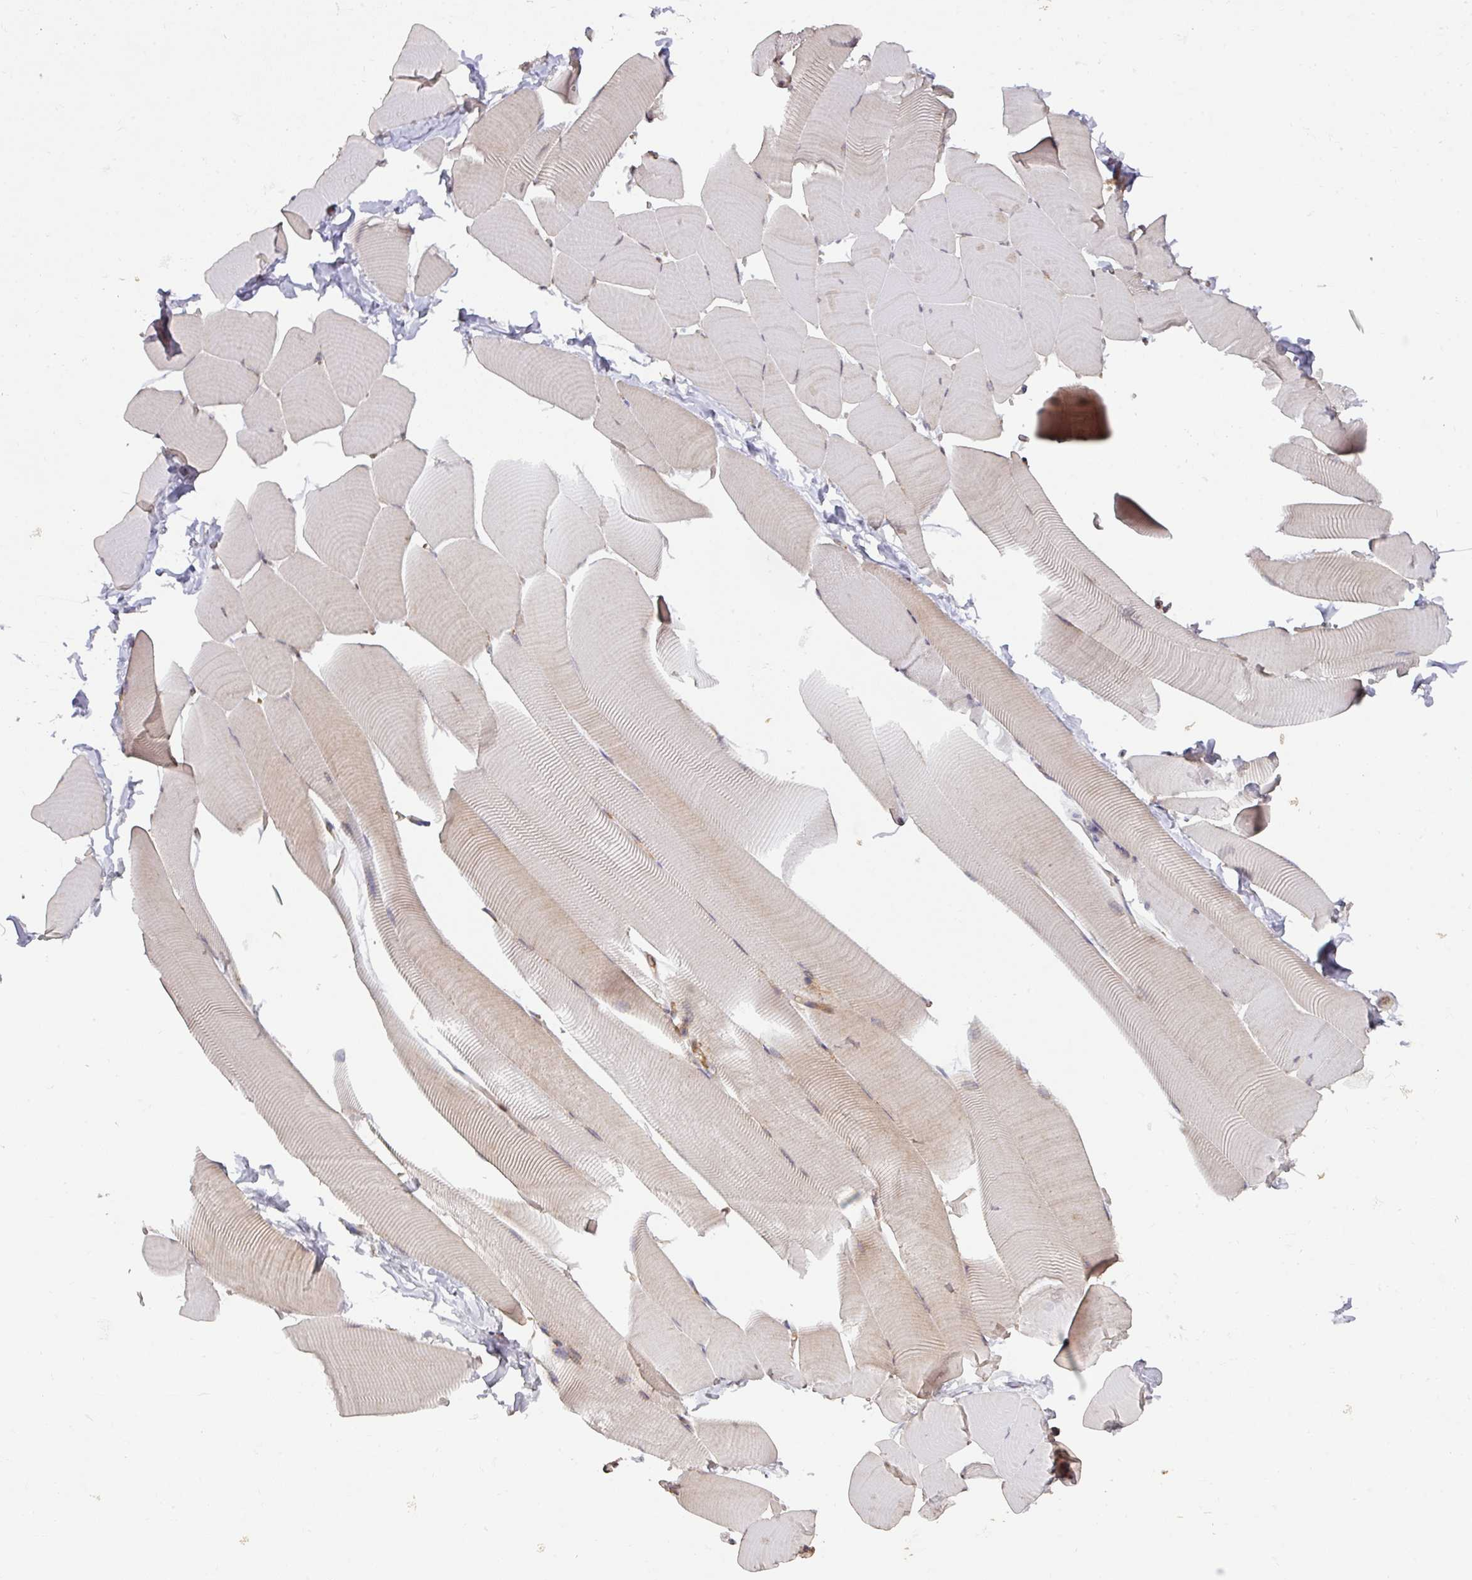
{"staining": {"intensity": "moderate", "quantity": "25%-75%", "location": "cytoplasmic/membranous"}, "tissue": "skeletal muscle", "cell_type": "Myocytes", "image_type": "normal", "snomed": [{"axis": "morphology", "description": "Normal tissue, NOS"}, {"axis": "topography", "description": "Skeletal muscle"}], "caption": "Normal skeletal muscle exhibits moderate cytoplasmic/membranous staining in about 25%-75% of myocytes, visualized by immunohistochemistry.", "gene": "CYFIP2", "patient": {"sex": "male", "age": 25}}